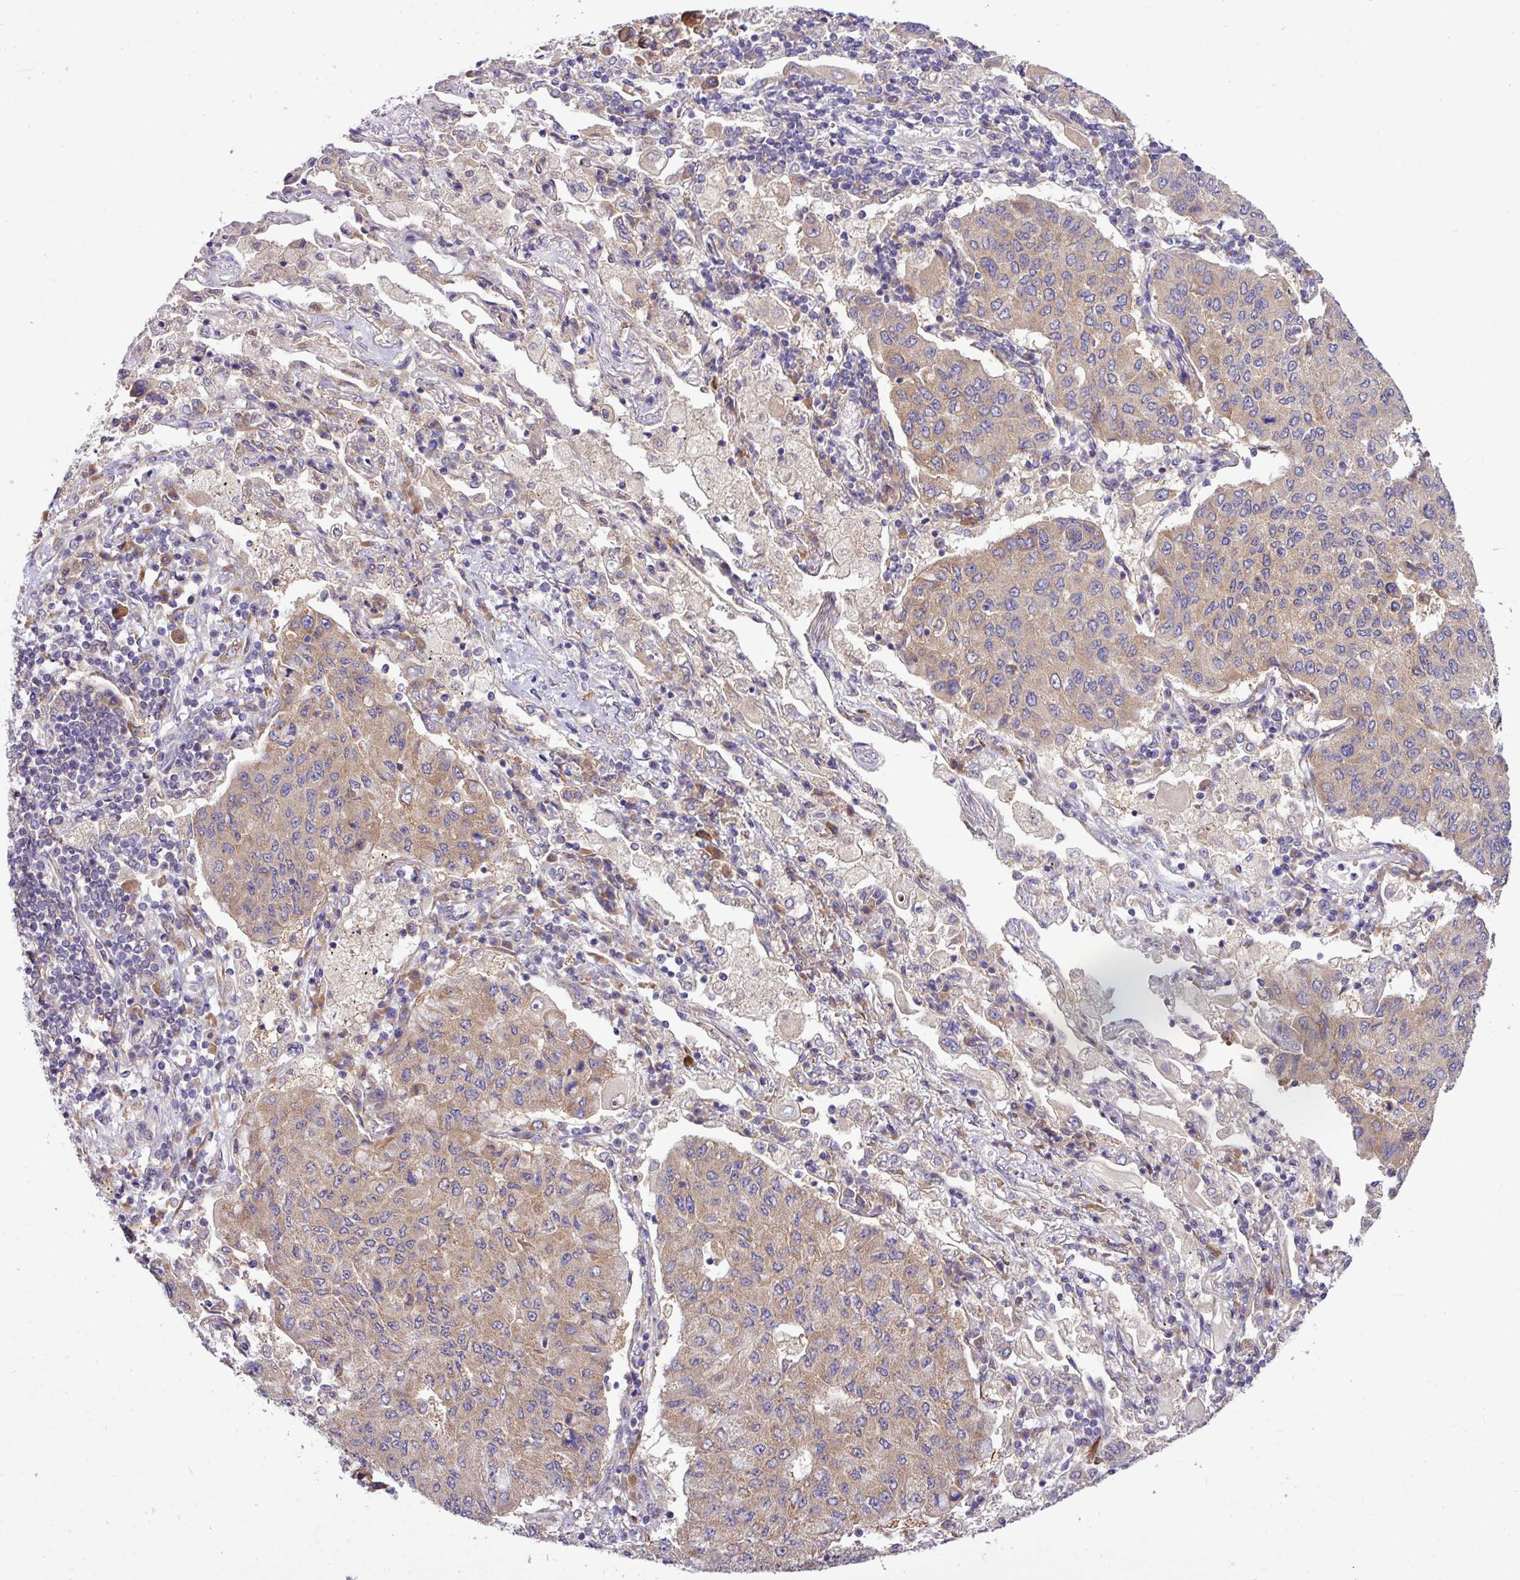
{"staining": {"intensity": "weak", "quantity": ">75%", "location": "cytoplasmic/membranous"}, "tissue": "lung cancer", "cell_type": "Tumor cells", "image_type": "cancer", "snomed": [{"axis": "morphology", "description": "Squamous cell carcinoma, NOS"}, {"axis": "topography", "description": "Lung"}], "caption": "Tumor cells show low levels of weak cytoplasmic/membranous positivity in approximately >75% of cells in lung squamous cell carcinoma. (DAB IHC with brightfield microscopy, high magnification).", "gene": "TM2D2", "patient": {"sex": "male", "age": 74}}